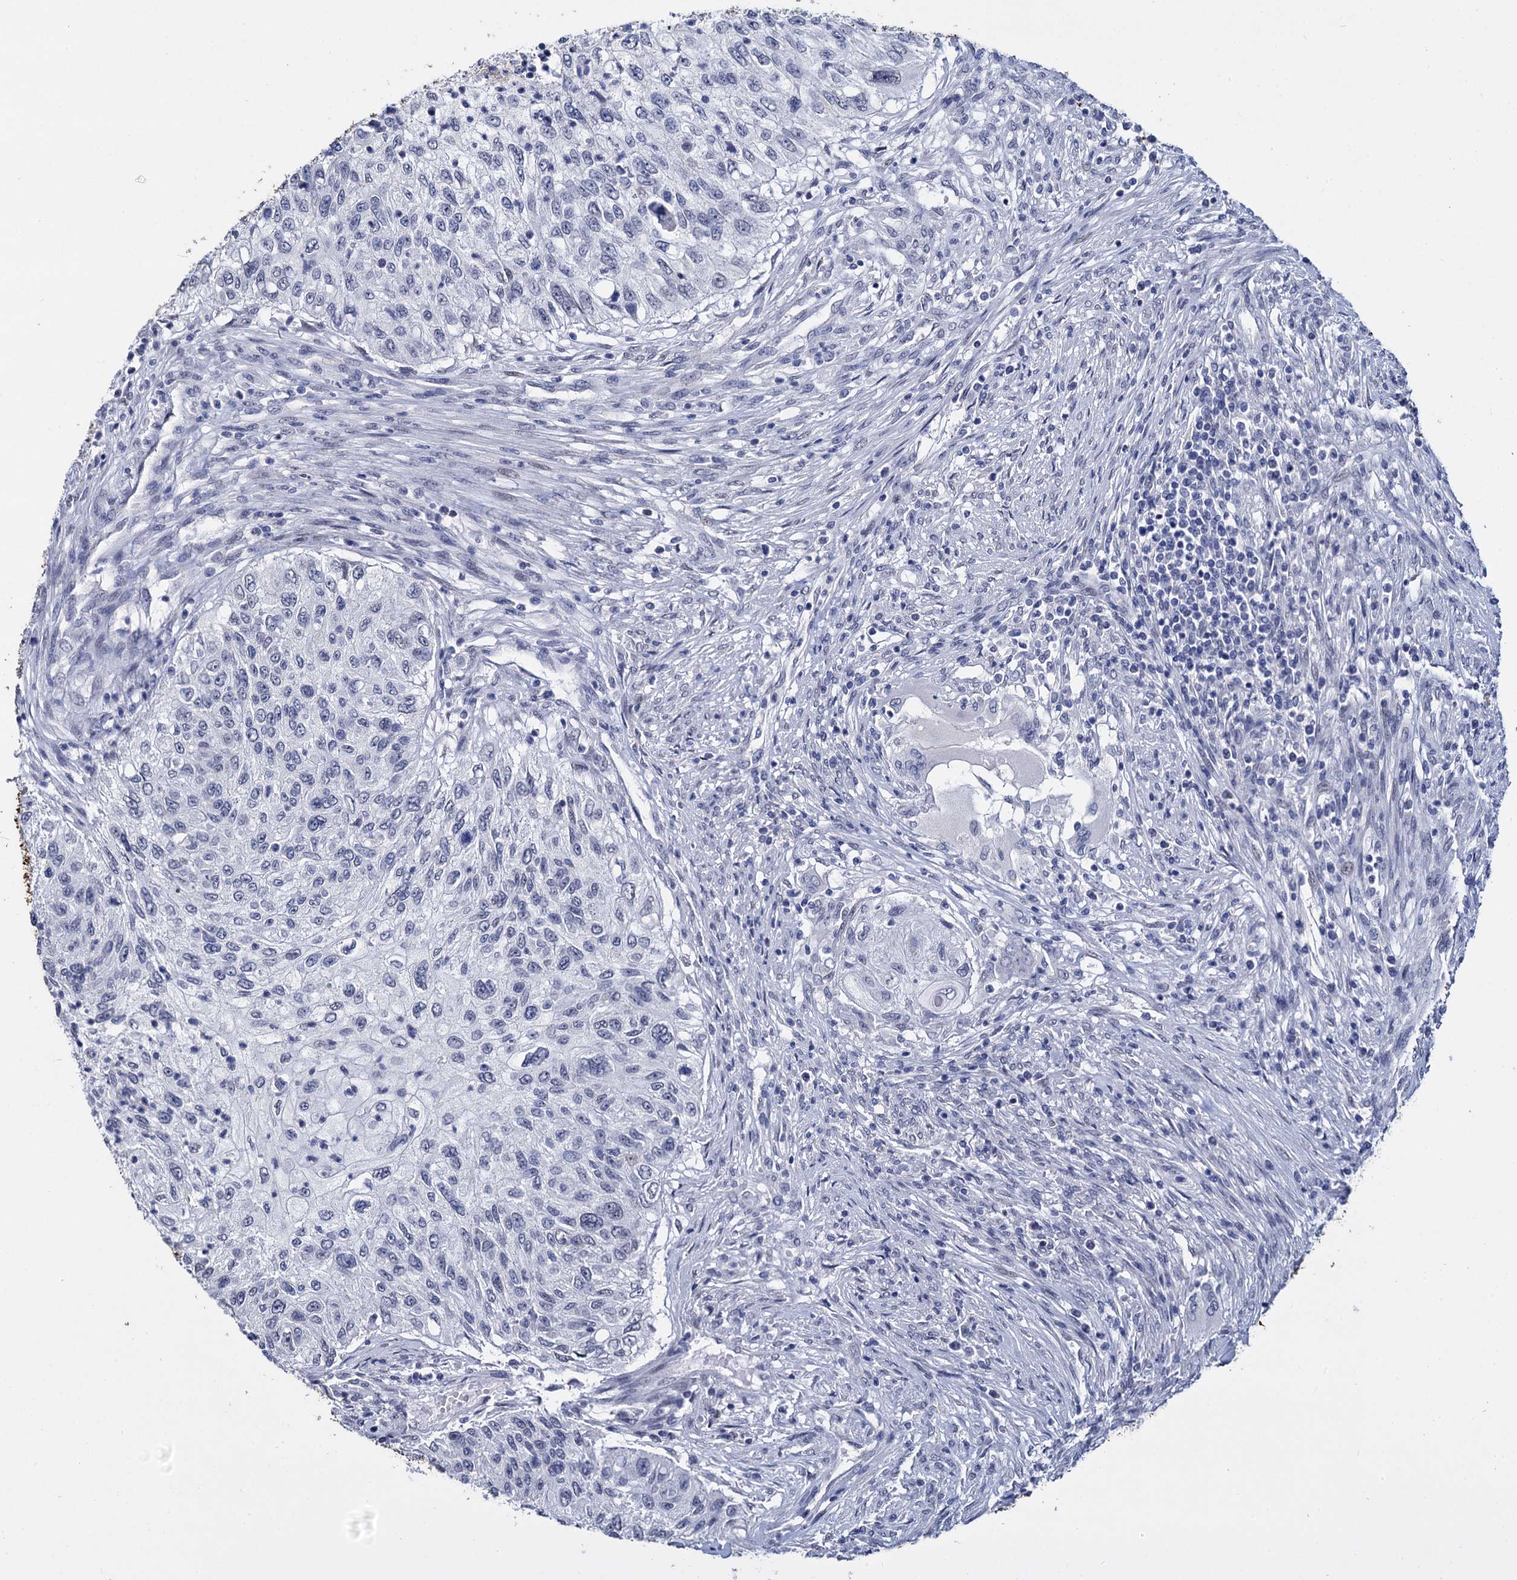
{"staining": {"intensity": "moderate", "quantity": "<25%", "location": "cytoplasmic/membranous,nuclear"}, "tissue": "urothelial cancer", "cell_type": "Tumor cells", "image_type": "cancer", "snomed": [{"axis": "morphology", "description": "Urothelial carcinoma, High grade"}, {"axis": "topography", "description": "Urinary bladder"}], "caption": "Approximately <25% of tumor cells in human urothelial cancer display moderate cytoplasmic/membranous and nuclear protein positivity as visualized by brown immunohistochemical staining.", "gene": "MAGEA4", "patient": {"sex": "female", "age": 60}}